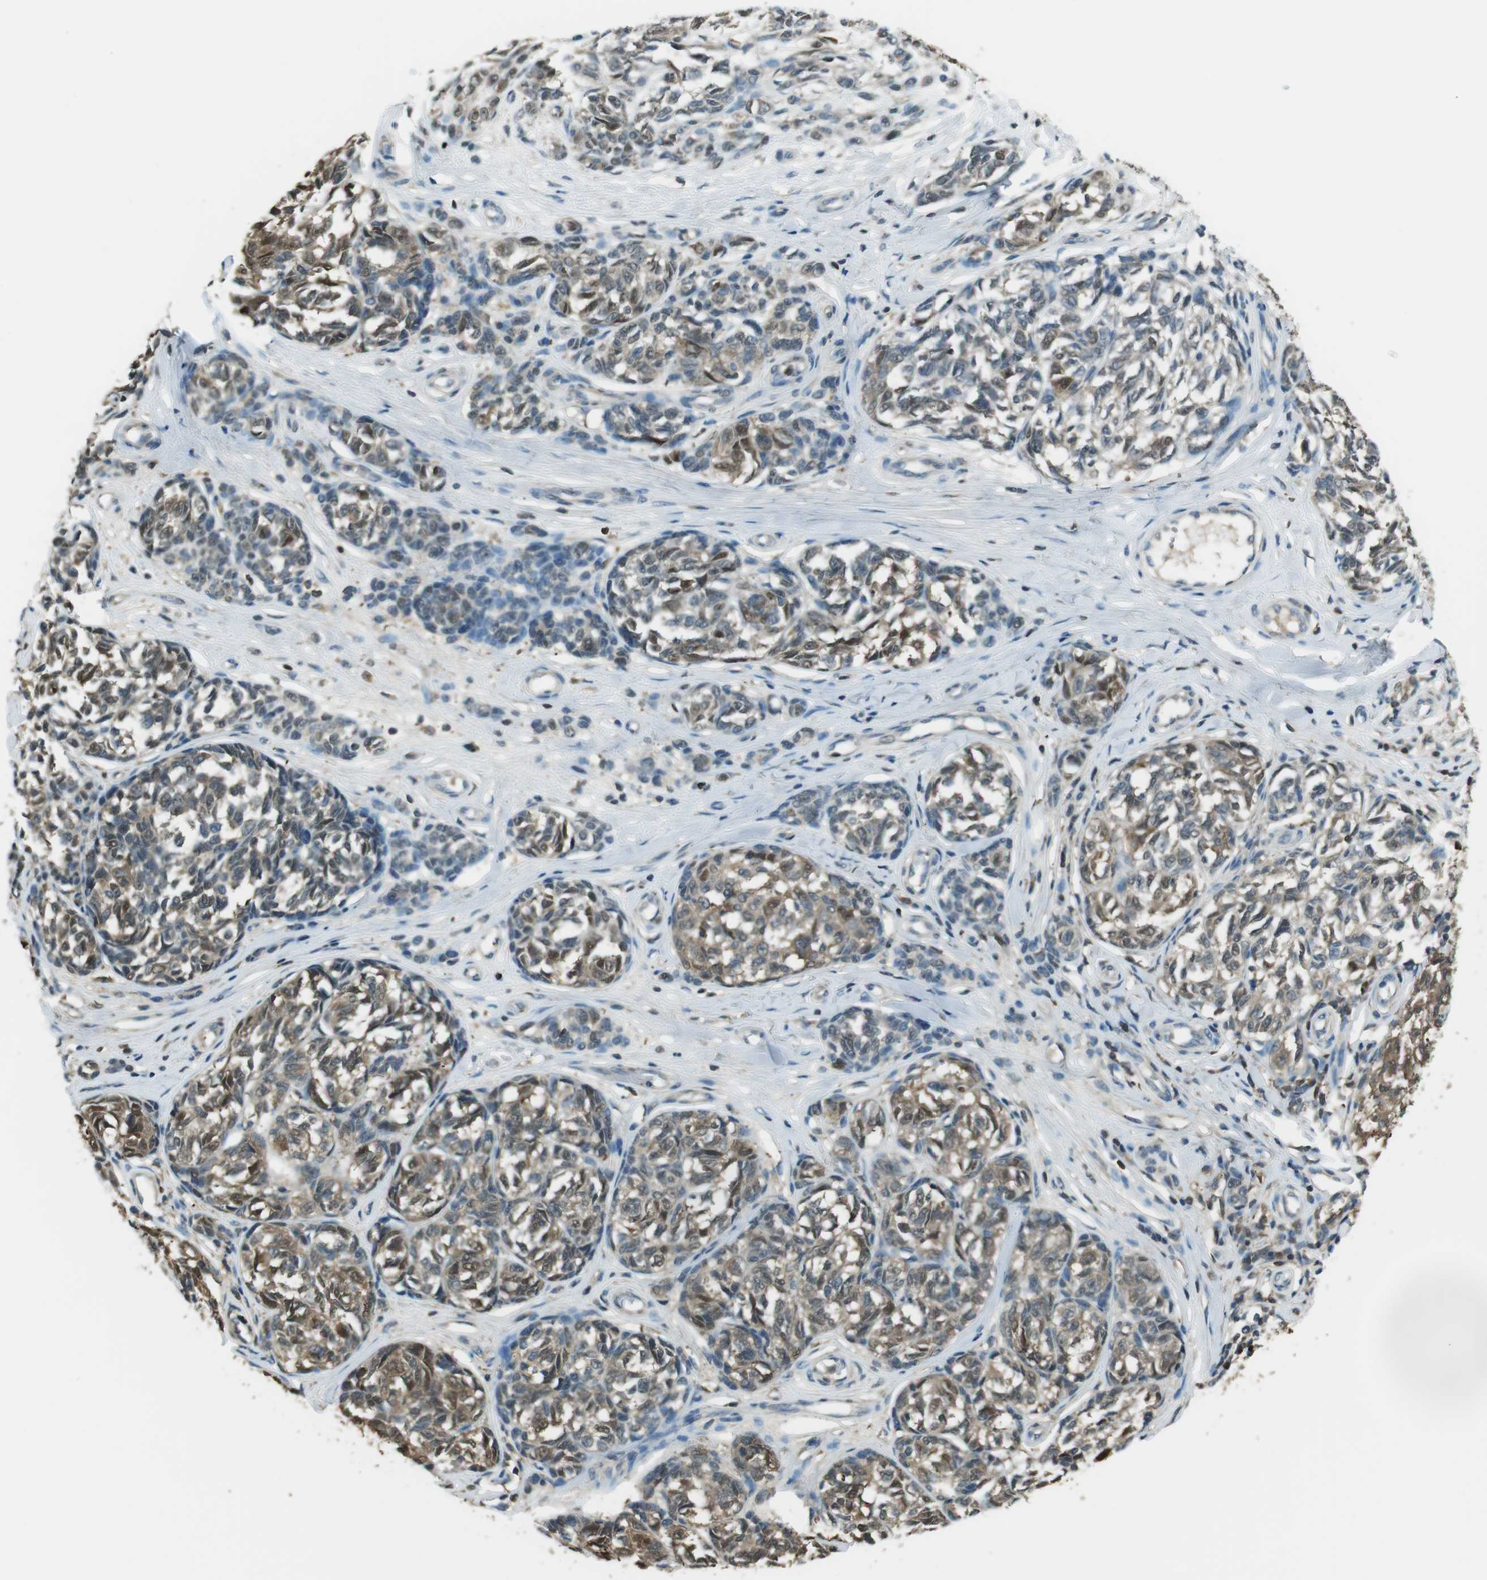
{"staining": {"intensity": "moderate", "quantity": "25%-75%", "location": "cytoplasmic/membranous,nuclear"}, "tissue": "melanoma", "cell_type": "Tumor cells", "image_type": "cancer", "snomed": [{"axis": "morphology", "description": "Malignant melanoma, NOS"}, {"axis": "topography", "description": "Skin"}], "caption": "Immunohistochemical staining of human malignant melanoma reveals moderate cytoplasmic/membranous and nuclear protein staining in approximately 25%-75% of tumor cells.", "gene": "TWSG1", "patient": {"sex": "female", "age": 64}}